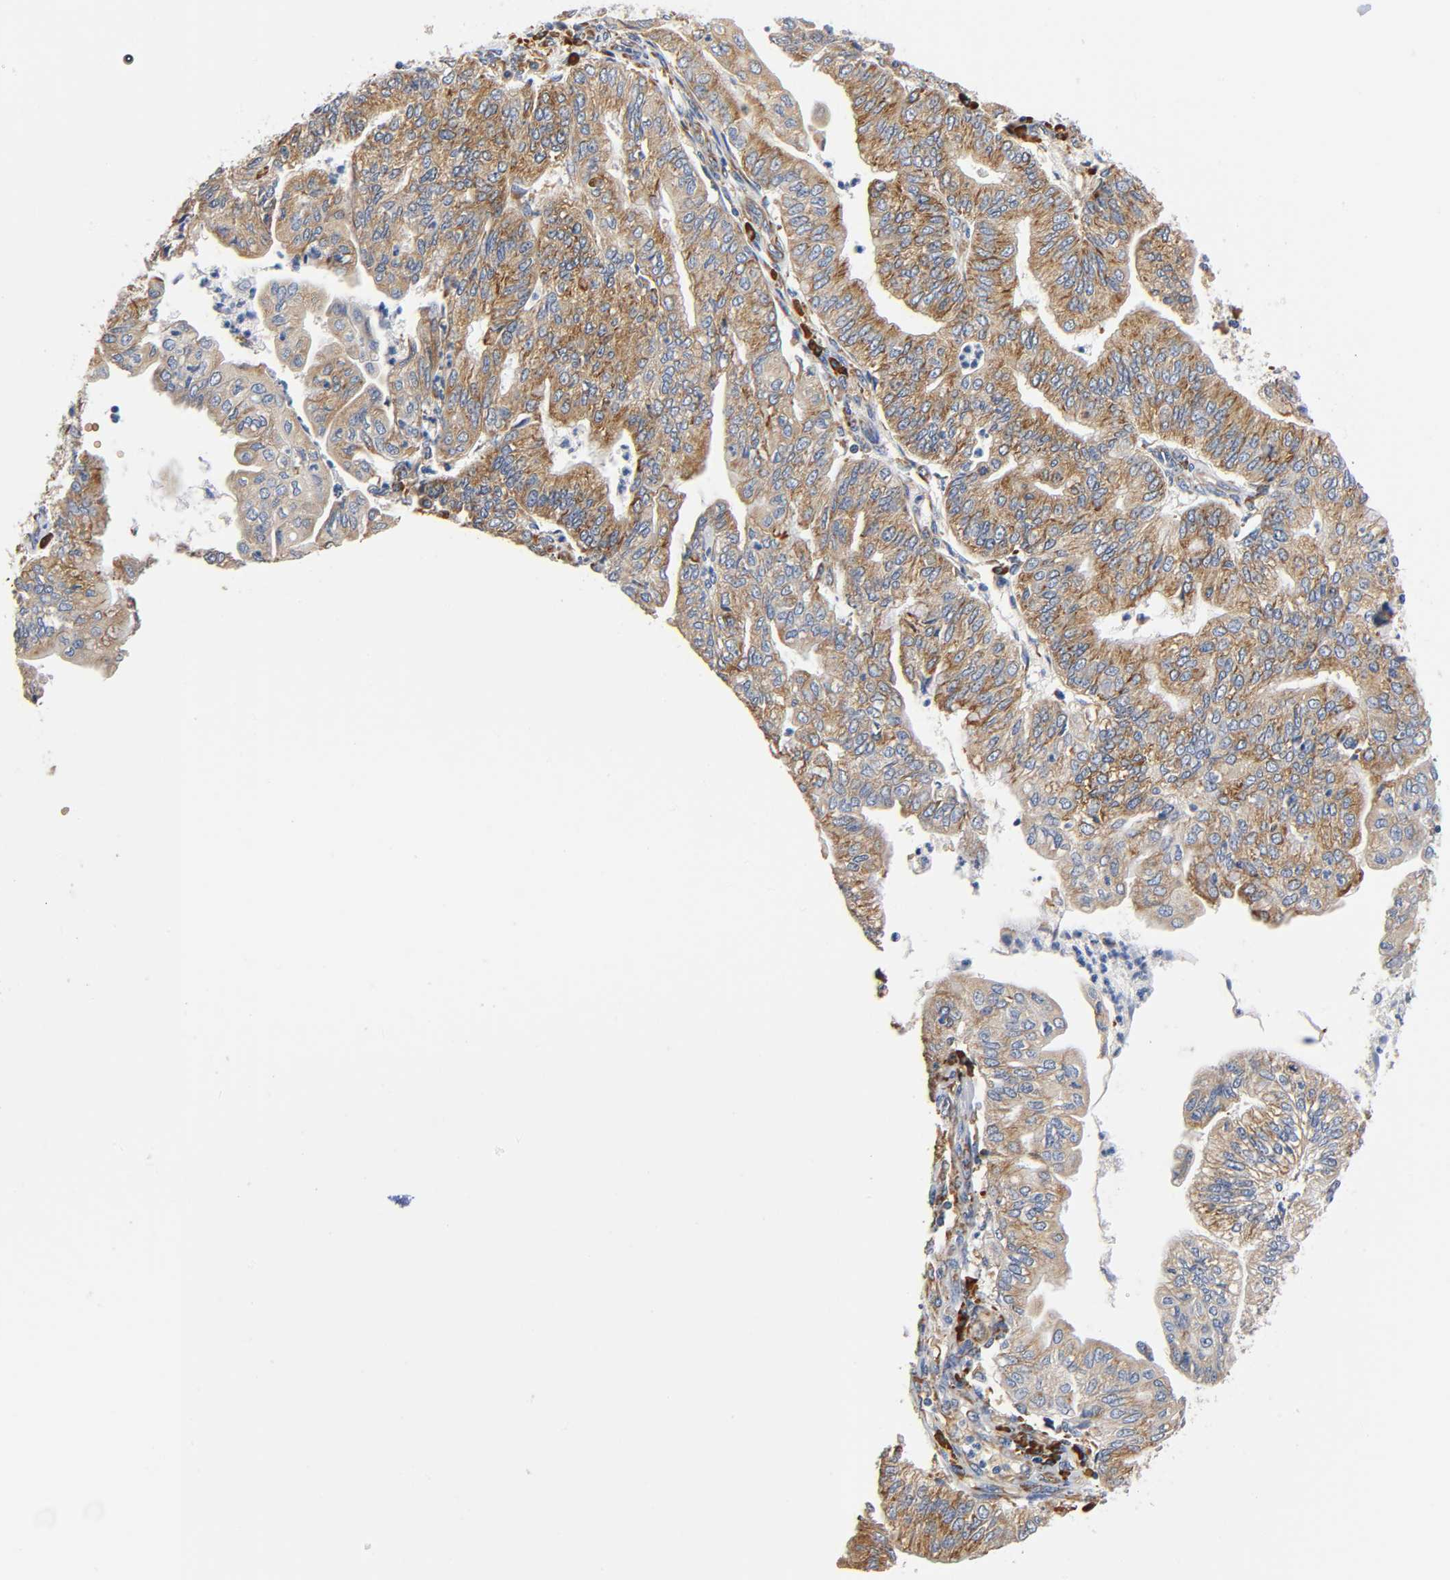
{"staining": {"intensity": "moderate", "quantity": ">75%", "location": "cytoplasmic/membranous"}, "tissue": "endometrial cancer", "cell_type": "Tumor cells", "image_type": "cancer", "snomed": [{"axis": "morphology", "description": "Adenocarcinoma, NOS"}, {"axis": "topography", "description": "Endometrium"}], "caption": "Endometrial adenocarcinoma stained for a protein exhibits moderate cytoplasmic/membranous positivity in tumor cells. Immunohistochemistry (ihc) stains the protein in brown and the nuclei are stained blue.", "gene": "UCKL1", "patient": {"sex": "female", "age": 59}}